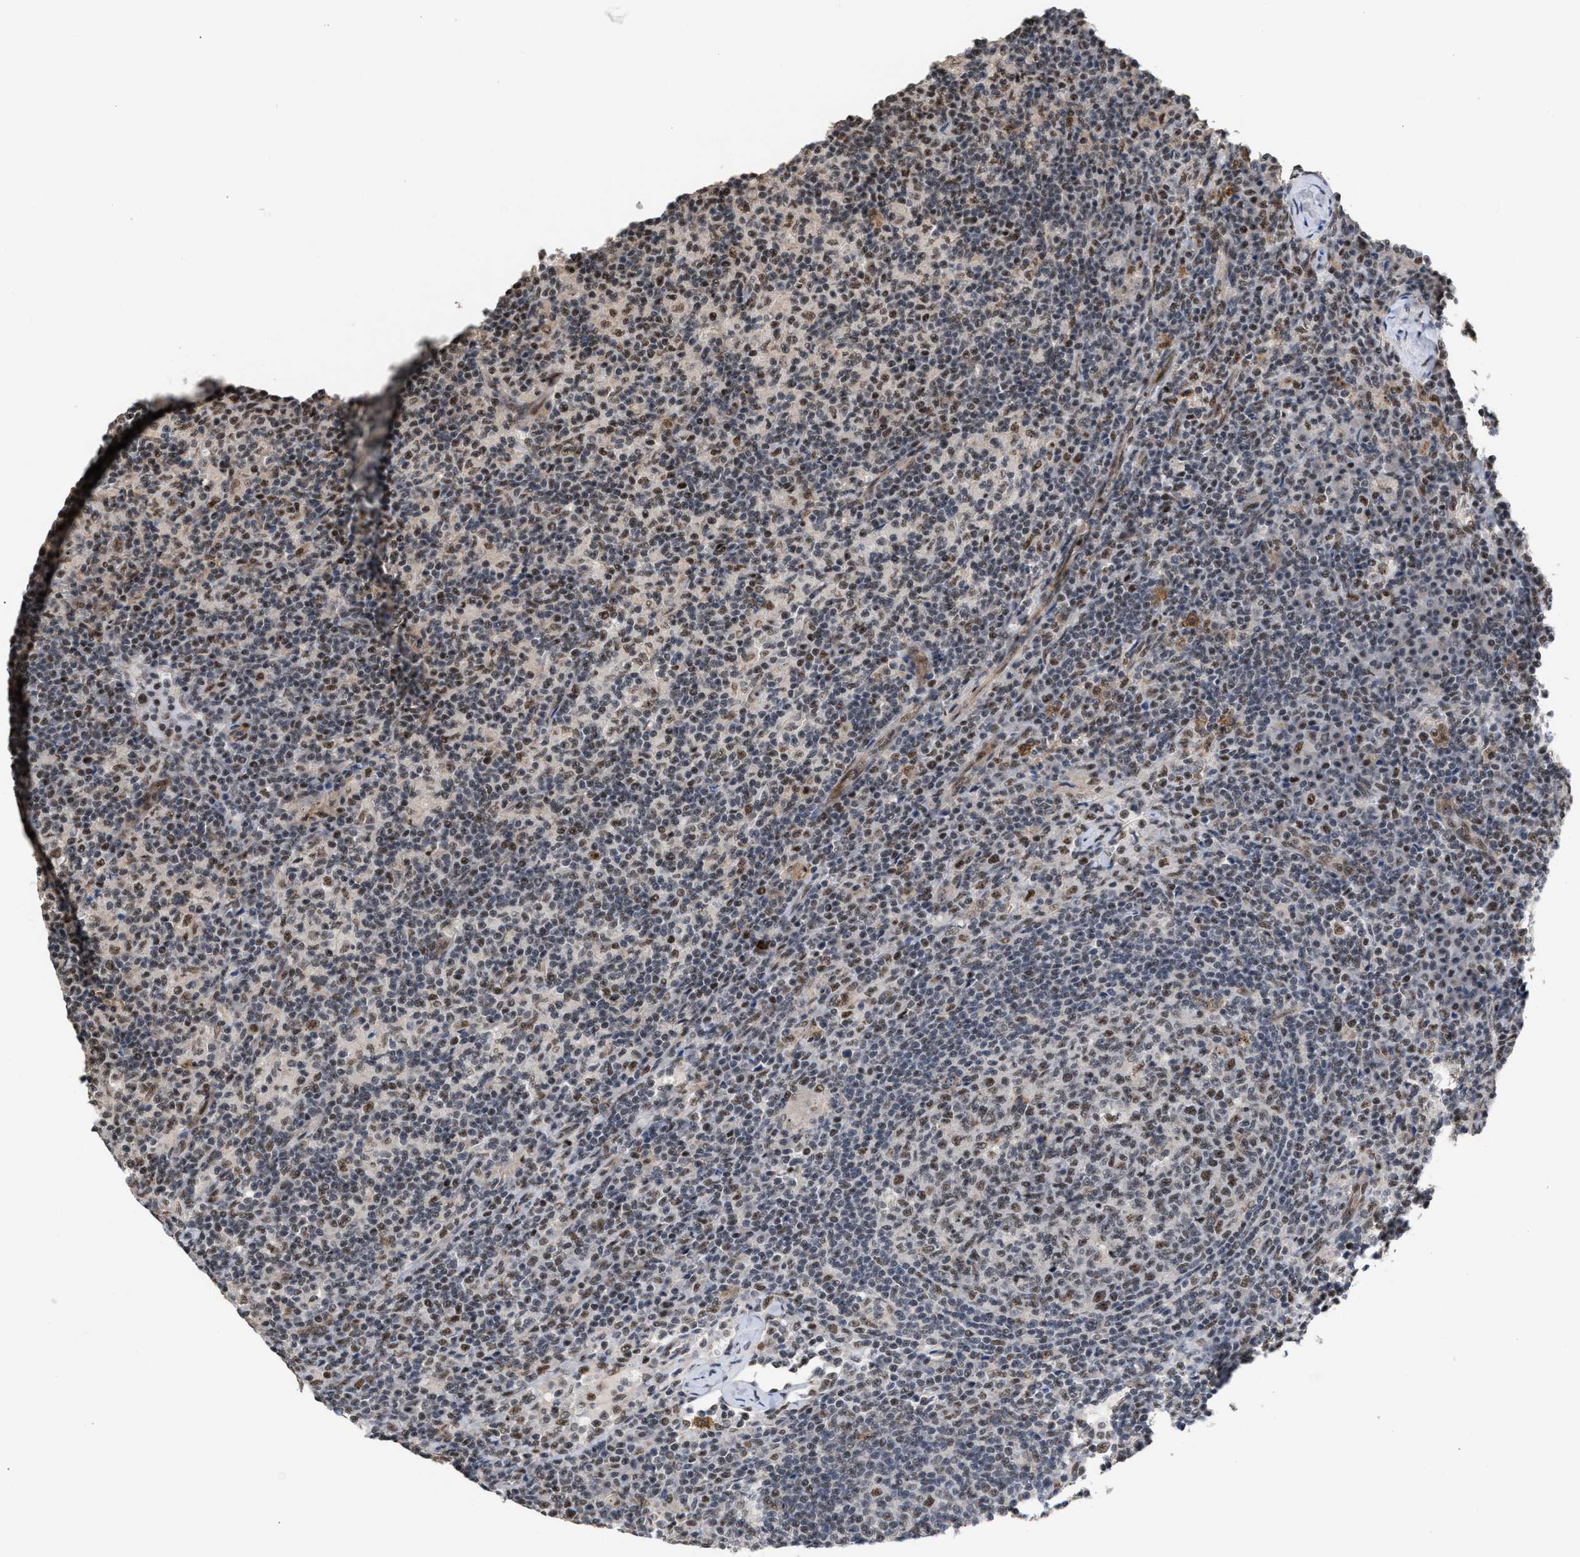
{"staining": {"intensity": "moderate", "quantity": "25%-75%", "location": "nuclear"}, "tissue": "lymph node", "cell_type": "Germinal center cells", "image_type": "normal", "snomed": [{"axis": "morphology", "description": "Normal tissue, NOS"}, {"axis": "morphology", "description": "Inflammation, NOS"}, {"axis": "topography", "description": "Lymph node"}], "caption": "Lymph node was stained to show a protein in brown. There is medium levels of moderate nuclear expression in about 25%-75% of germinal center cells.", "gene": "EIF4A3", "patient": {"sex": "male", "age": 55}}